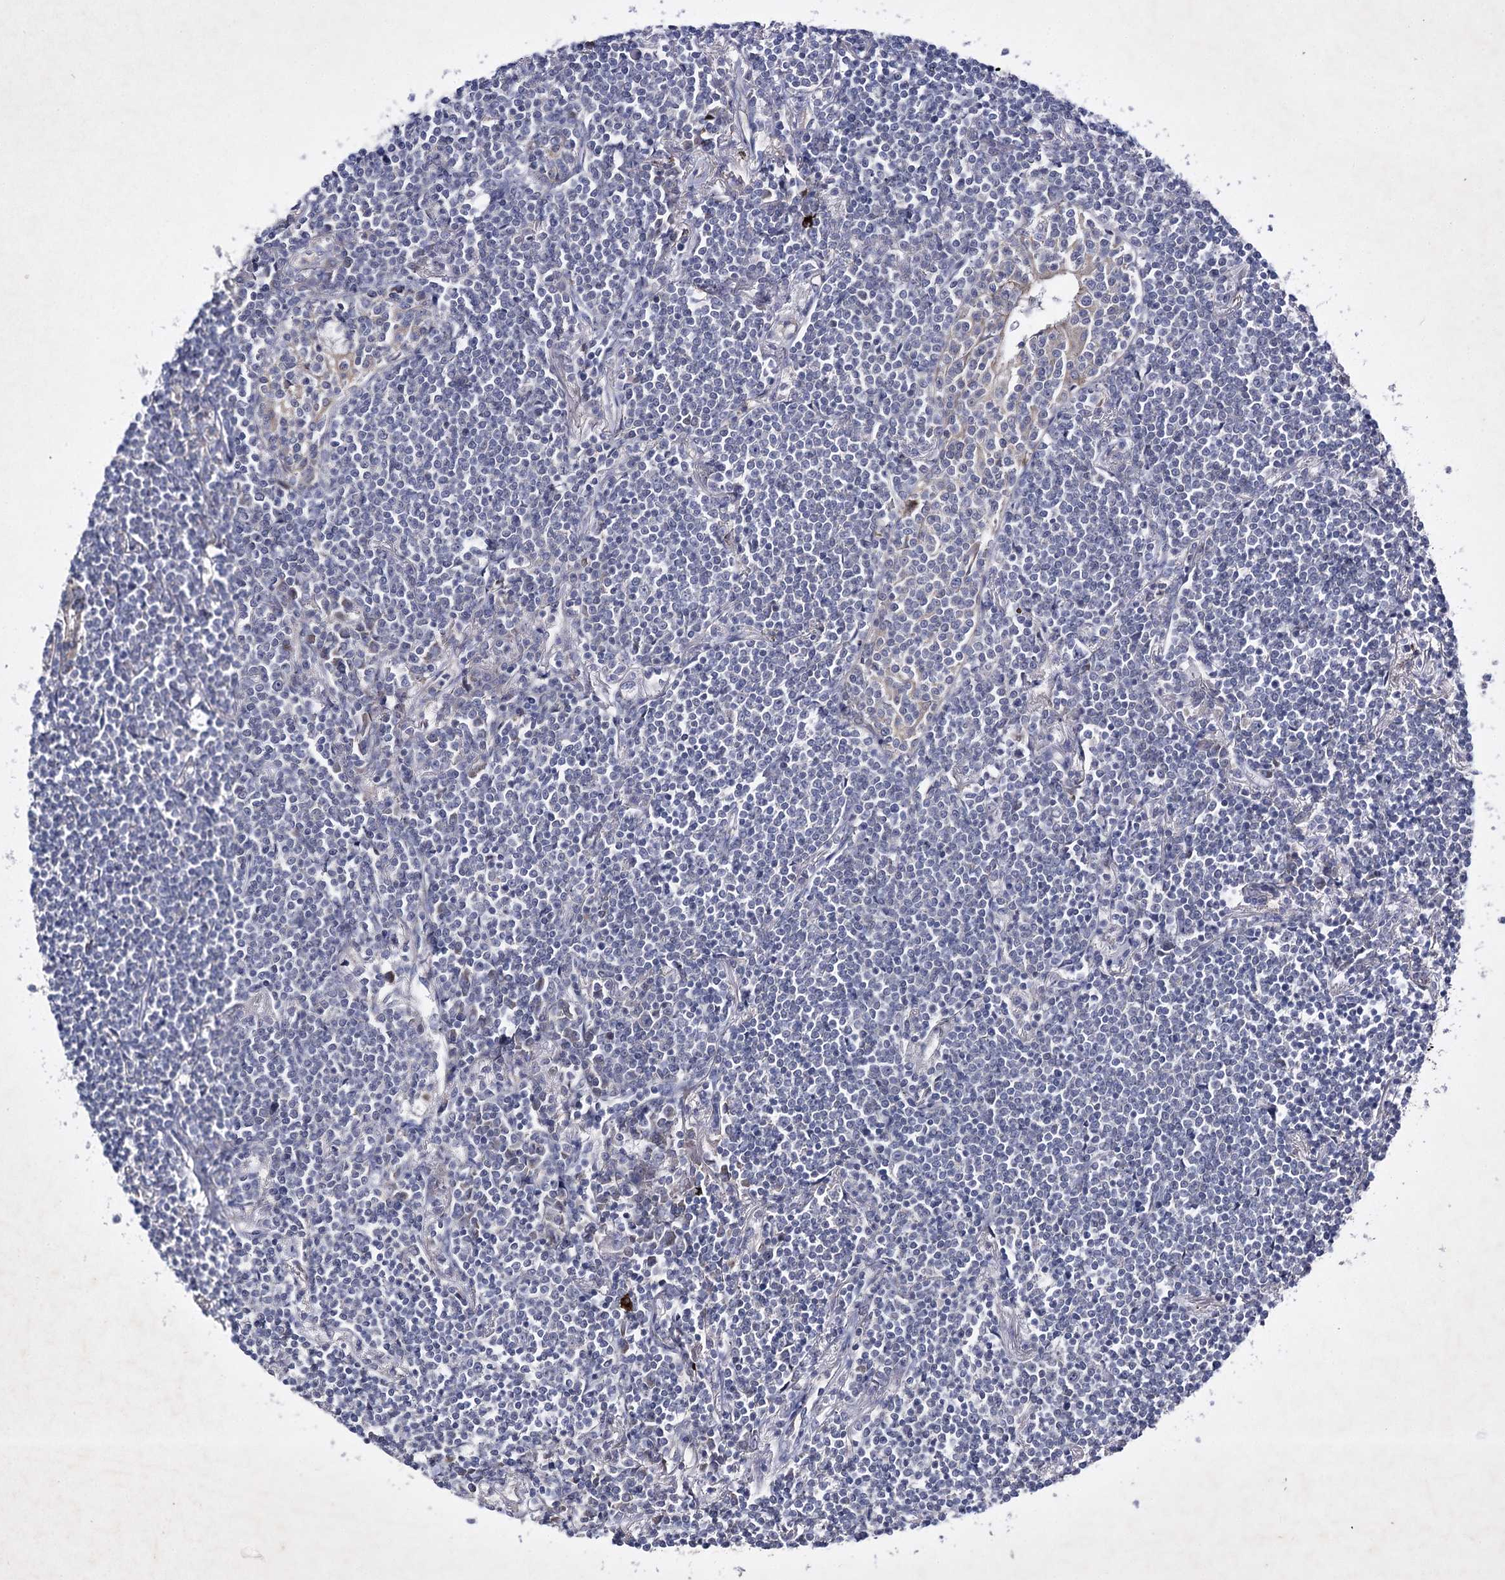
{"staining": {"intensity": "negative", "quantity": "none", "location": "none"}, "tissue": "lymphoma", "cell_type": "Tumor cells", "image_type": "cancer", "snomed": [{"axis": "morphology", "description": "Malignant lymphoma, non-Hodgkin's type, Low grade"}, {"axis": "topography", "description": "Lung"}], "caption": "Micrograph shows no significant protein expression in tumor cells of malignant lymphoma, non-Hodgkin's type (low-grade). The staining is performed using DAB (3,3'-diaminobenzidine) brown chromogen with nuclei counter-stained in using hematoxylin.", "gene": "COX15", "patient": {"sex": "female", "age": 71}}